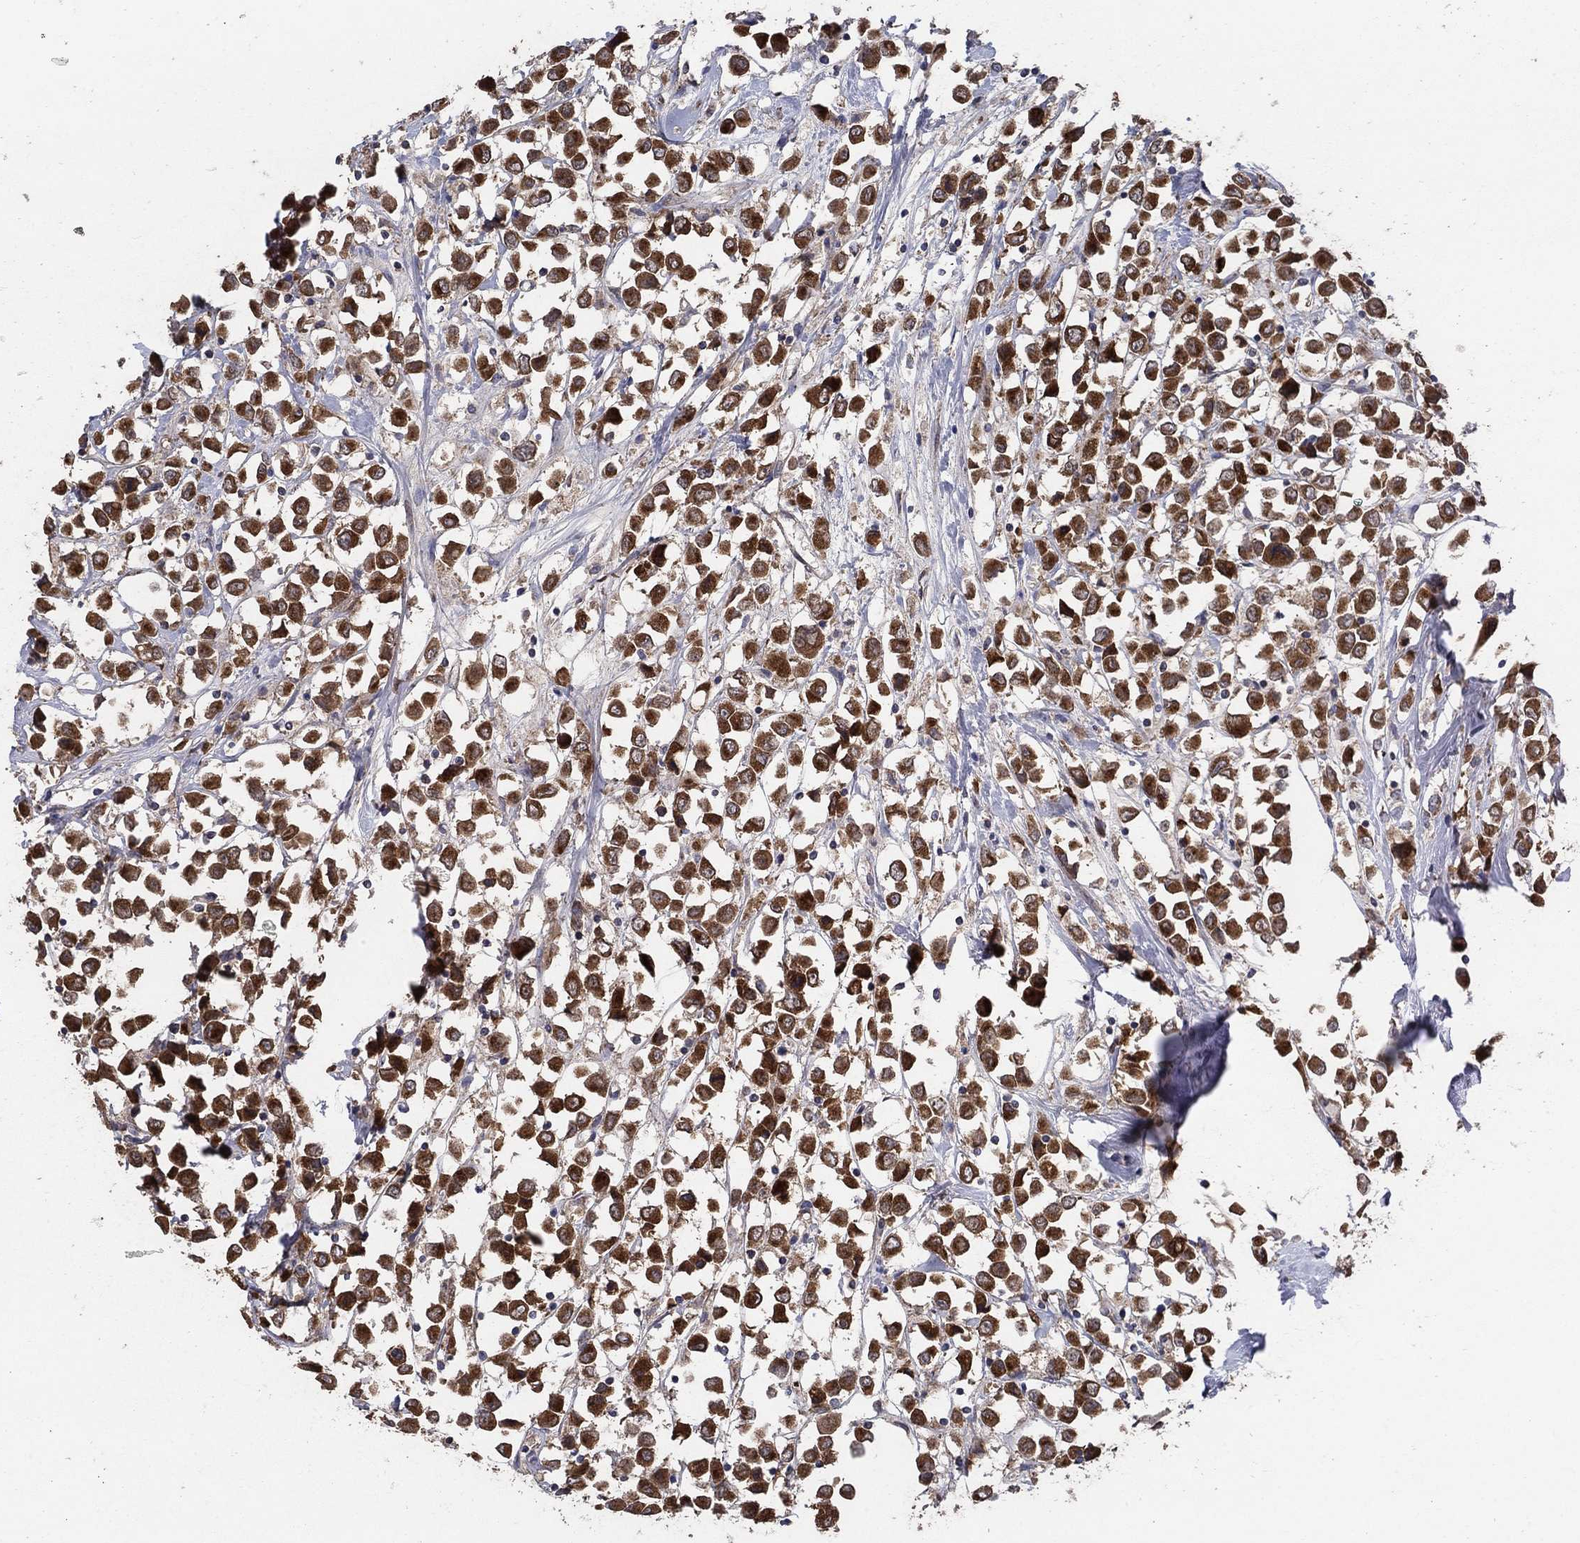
{"staining": {"intensity": "strong", "quantity": ">75%", "location": "cytoplasmic/membranous"}, "tissue": "breast cancer", "cell_type": "Tumor cells", "image_type": "cancer", "snomed": [{"axis": "morphology", "description": "Duct carcinoma"}, {"axis": "topography", "description": "Breast"}], "caption": "Breast infiltrating ductal carcinoma stained with a protein marker exhibits strong staining in tumor cells.", "gene": "HID1", "patient": {"sex": "female", "age": 61}}